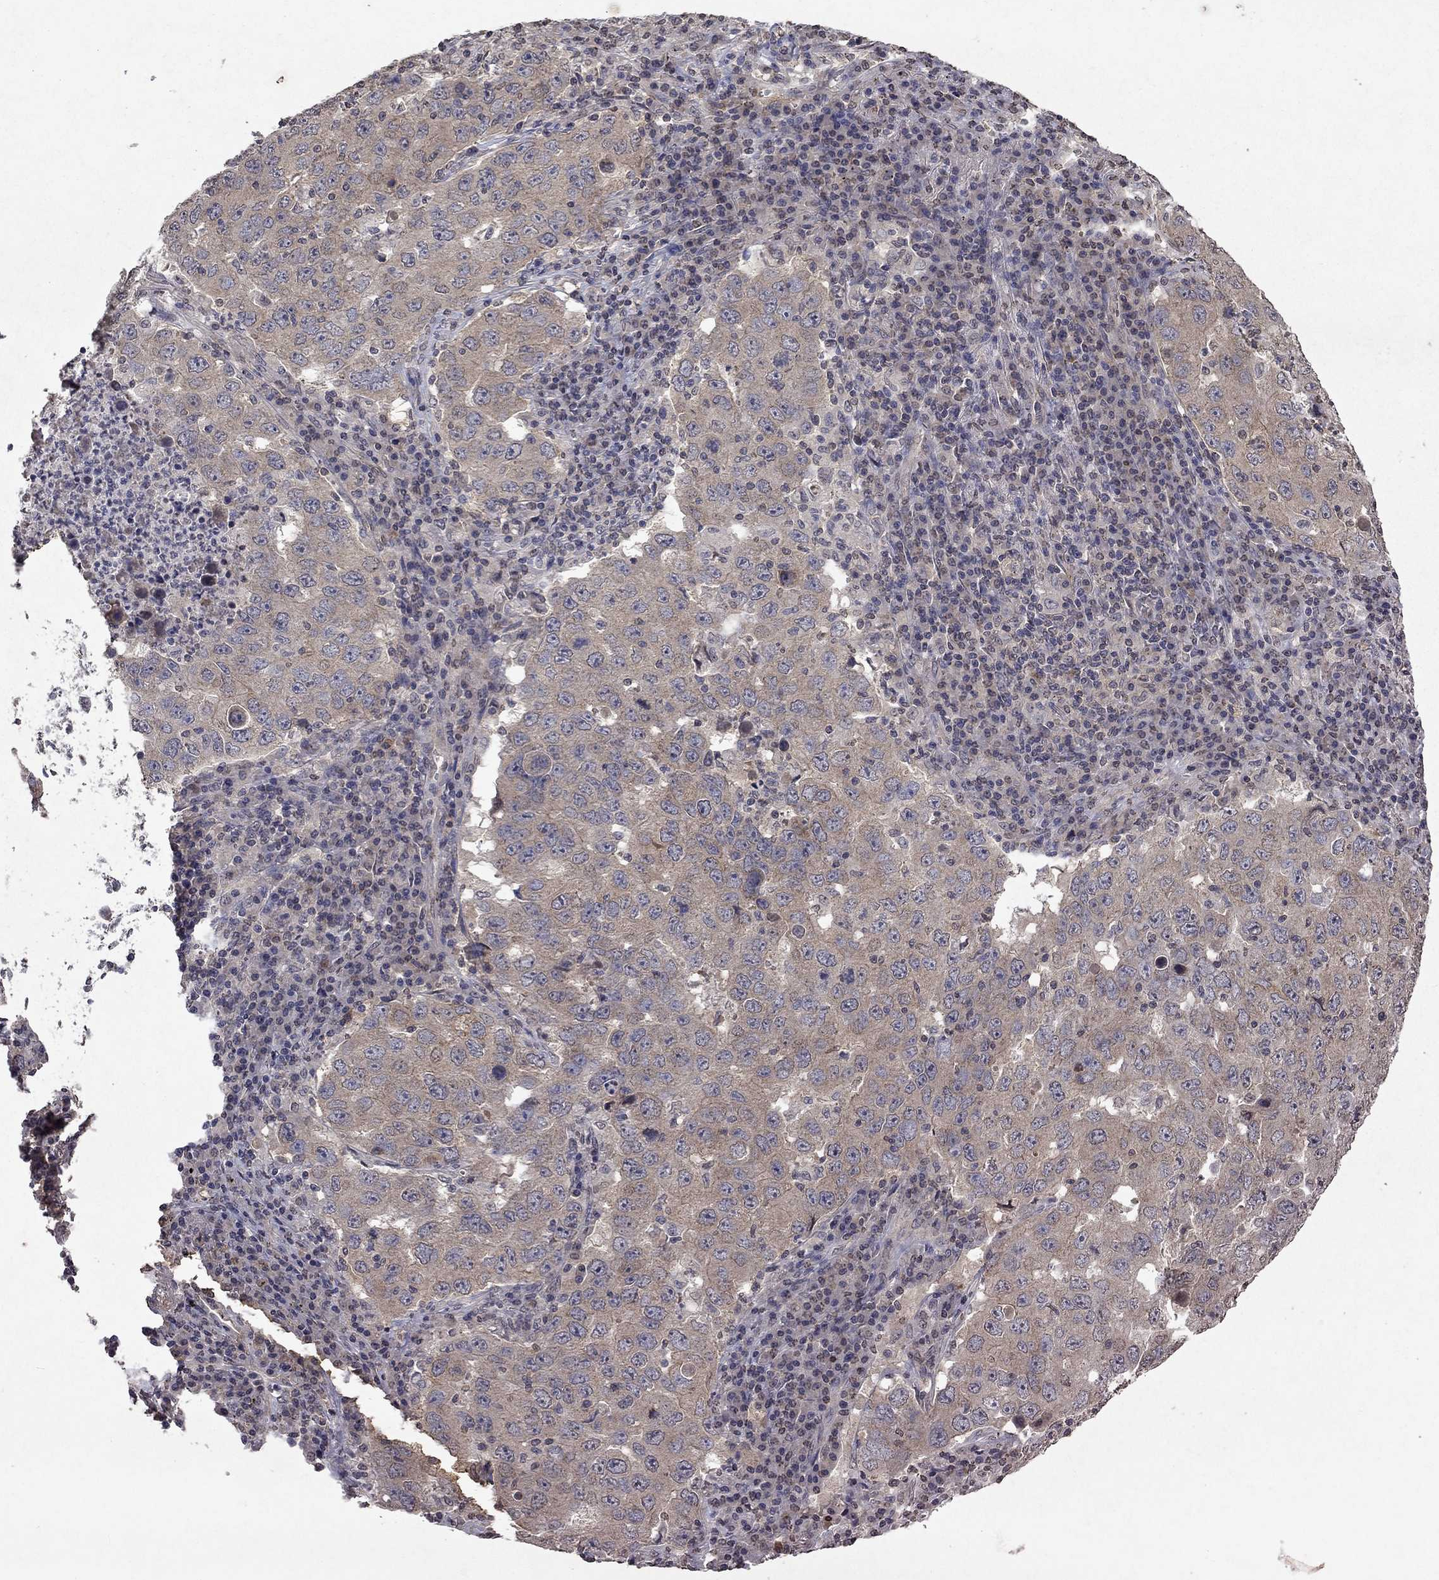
{"staining": {"intensity": "weak", "quantity": ">75%", "location": "cytoplasmic/membranous"}, "tissue": "lung cancer", "cell_type": "Tumor cells", "image_type": "cancer", "snomed": [{"axis": "morphology", "description": "Adenocarcinoma, NOS"}, {"axis": "topography", "description": "Lung"}], "caption": "A low amount of weak cytoplasmic/membranous positivity is appreciated in about >75% of tumor cells in lung cancer tissue.", "gene": "TTC38", "patient": {"sex": "male", "age": 73}}